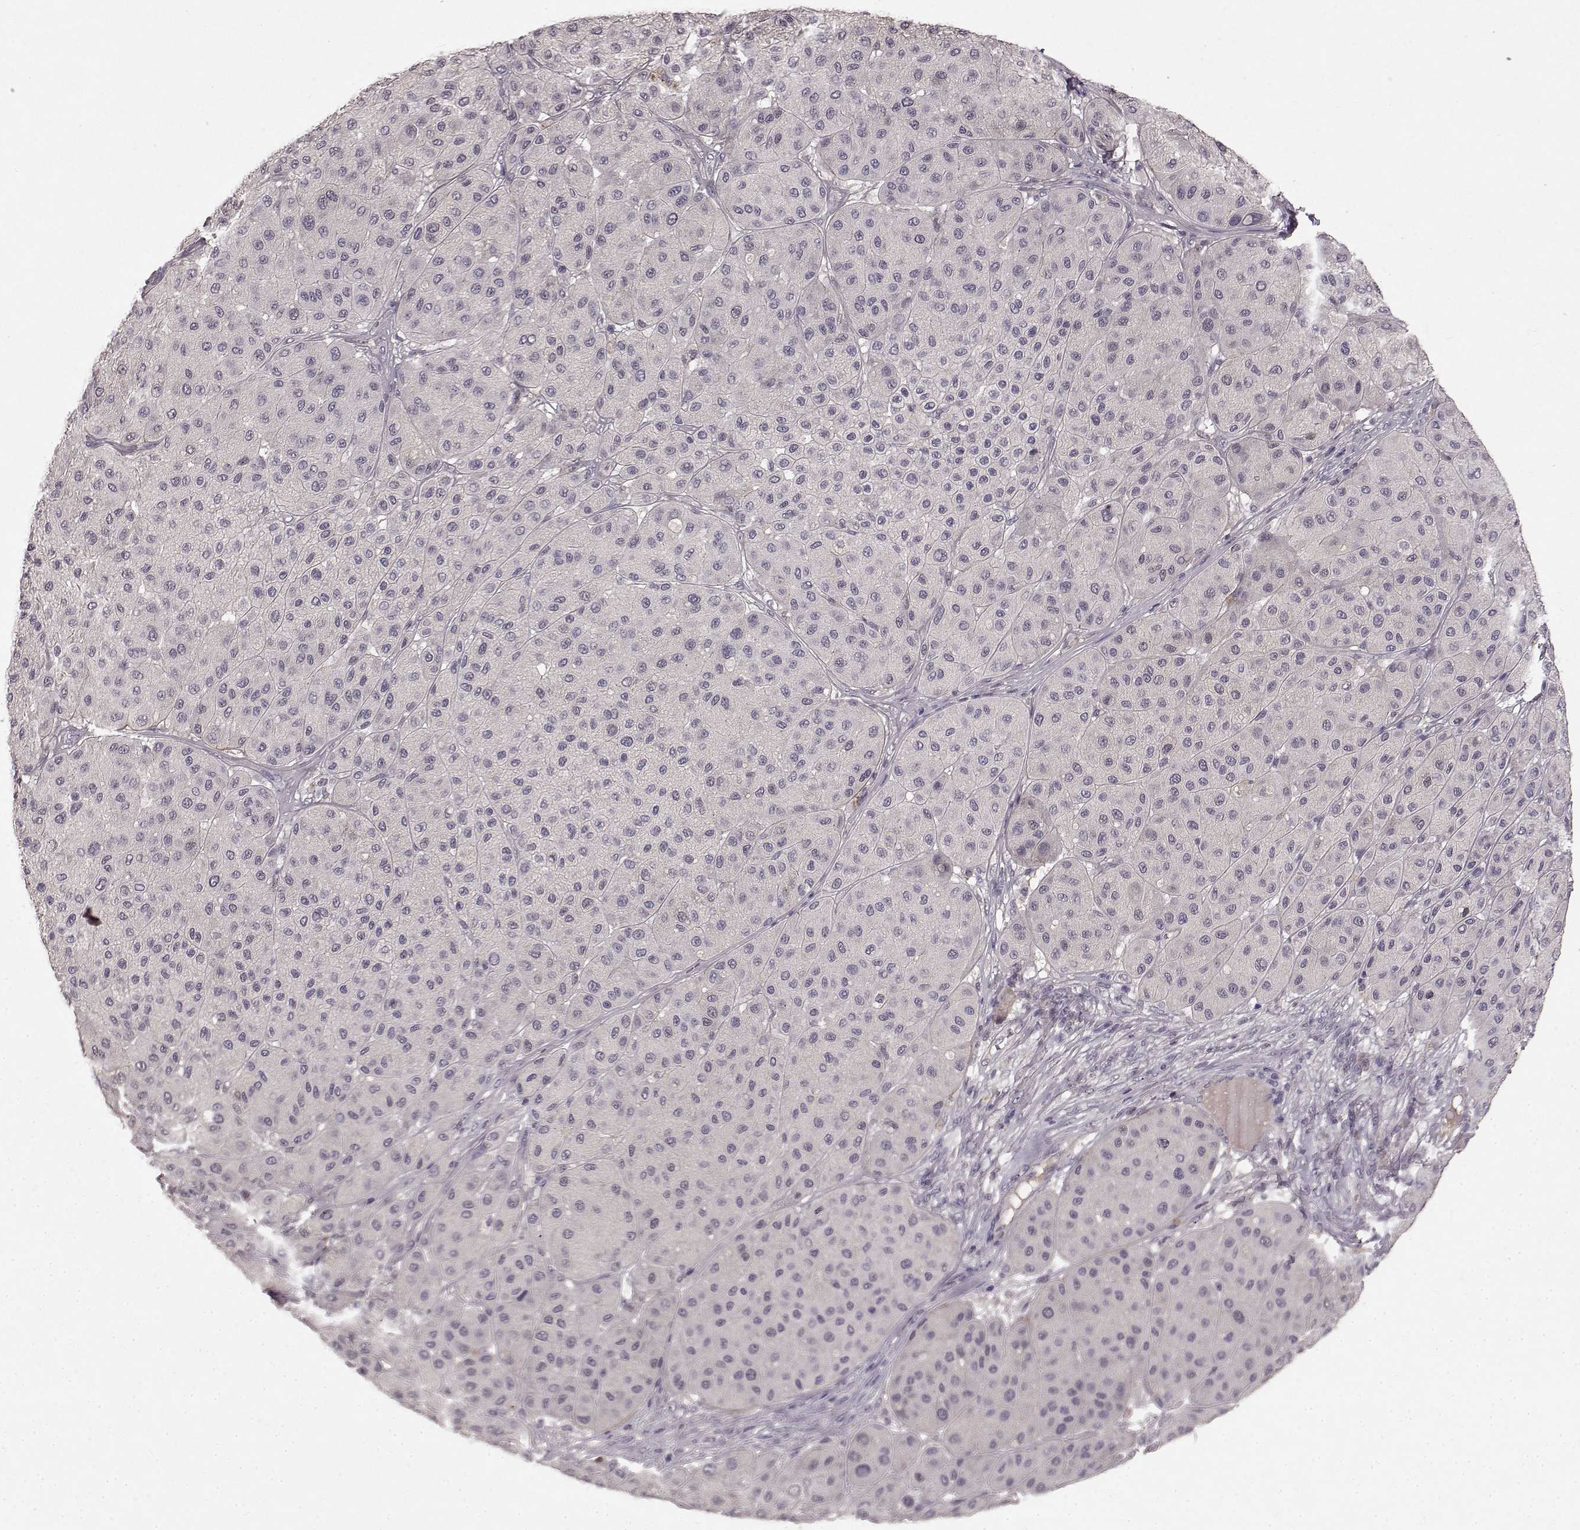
{"staining": {"intensity": "negative", "quantity": "none", "location": "none"}, "tissue": "melanoma", "cell_type": "Tumor cells", "image_type": "cancer", "snomed": [{"axis": "morphology", "description": "Malignant melanoma, Metastatic site"}, {"axis": "topography", "description": "Smooth muscle"}], "caption": "The immunohistochemistry image has no significant positivity in tumor cells of malignant melanoma (metastatic site) tissue.", "gene": "SLC22A18", "patient": {"sex": "male", "age": 41}}